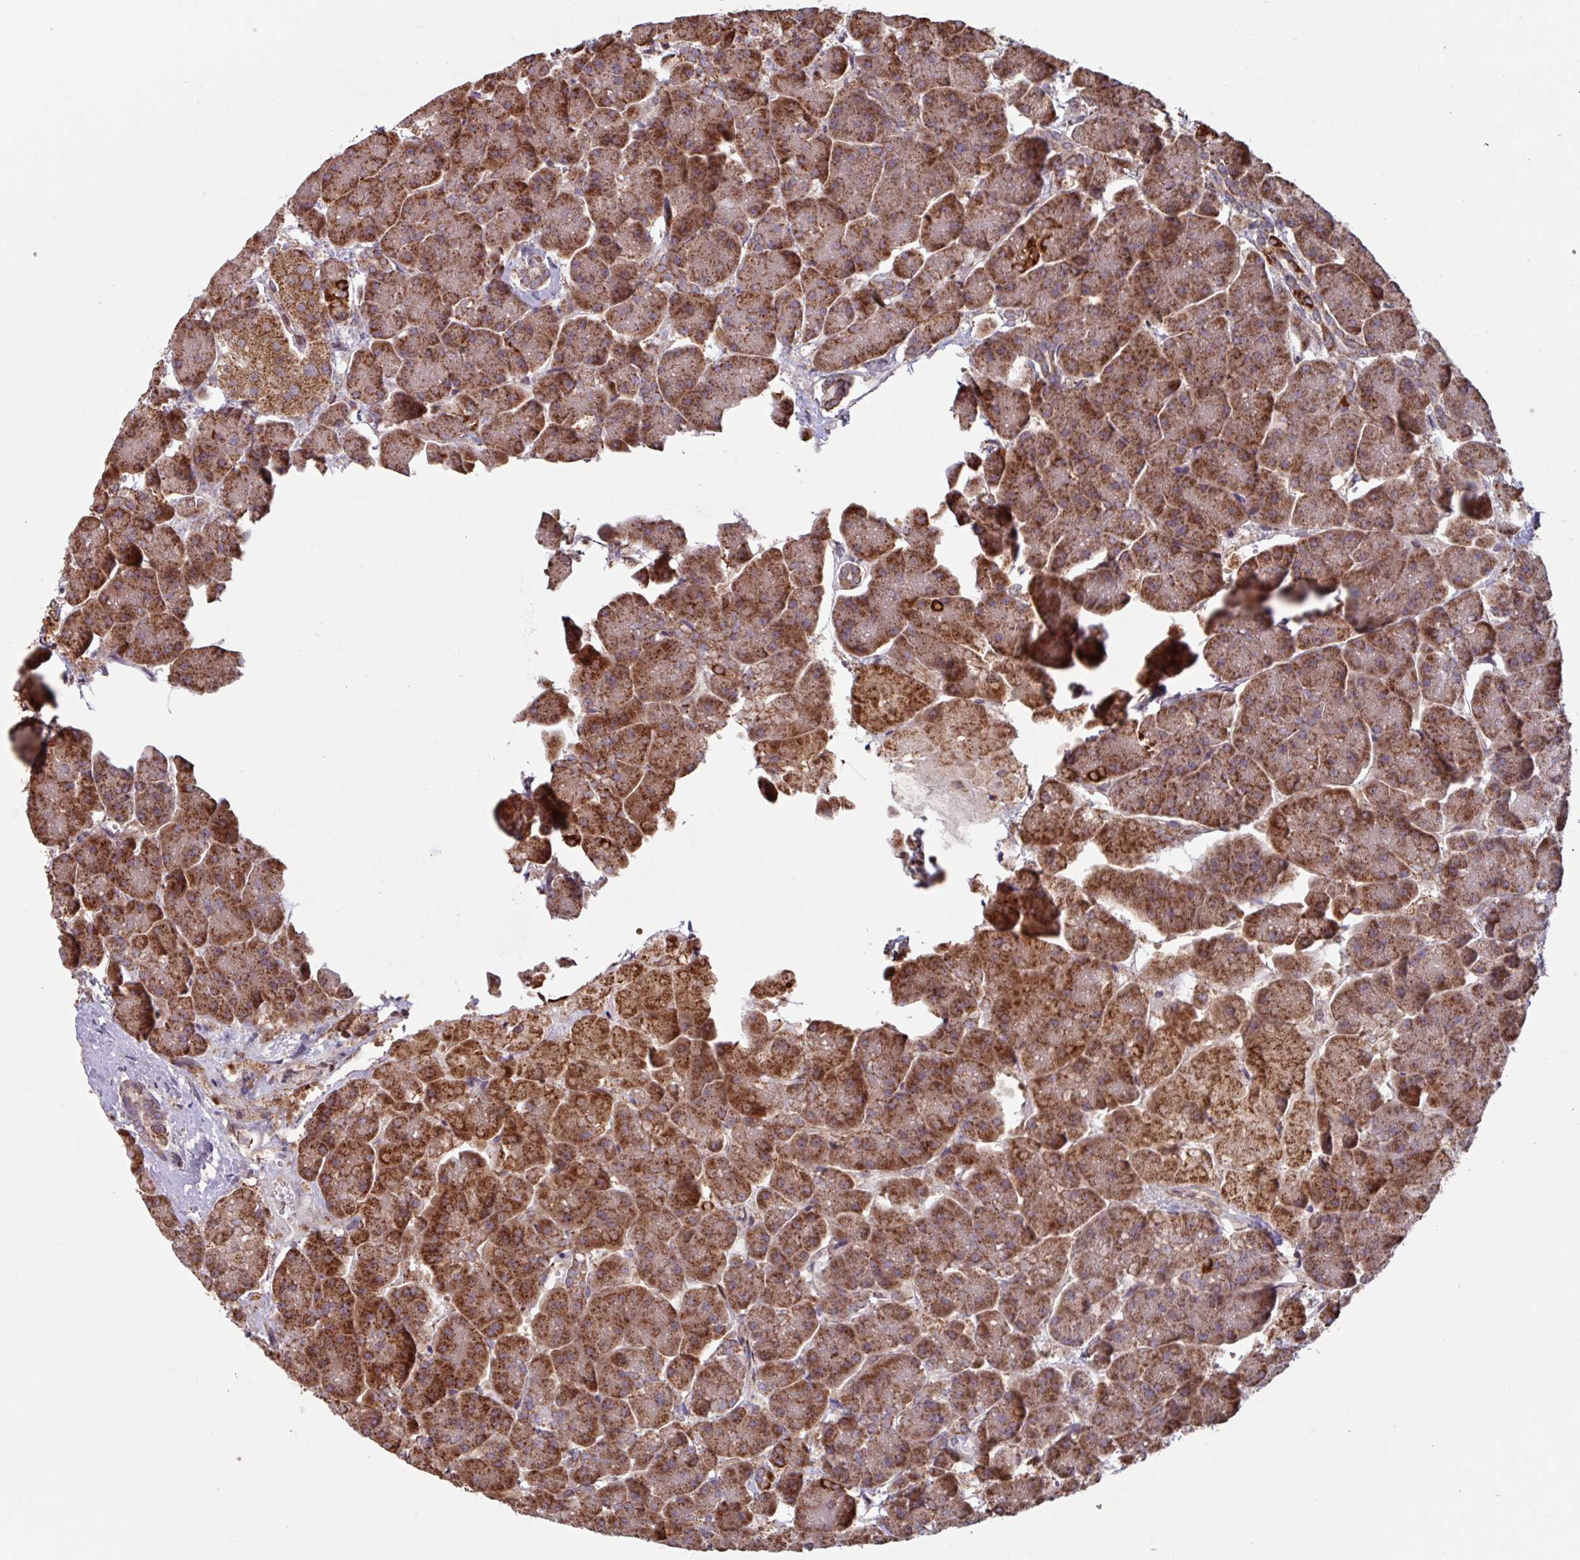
{"staining": {"intensity": "moderate", "quantity": ">75%", "location": "cytoplasmic/membranous"}, "tissue": "pancreas", "cell_type": "Exocrine glandular cells", "image_type": "normal", "snomed": [{"axis": "morphology", "description": "Normal tissue, NOS"}, {"axis": "topography", "description": "Pancreas"}, {"axis": "topography", "description": "Peripheral nerve tissue"}], "caption": "Immunohistochemistry (IHC) of unremarkable human pancreas displays medium levels of moderate cytoplasmic/membranous positivity in about >75% of exocrine glandular cells. Nuclei are stained in blue.", "gene": "COX7C", "patient": {"sex": "male", "age": 54}}